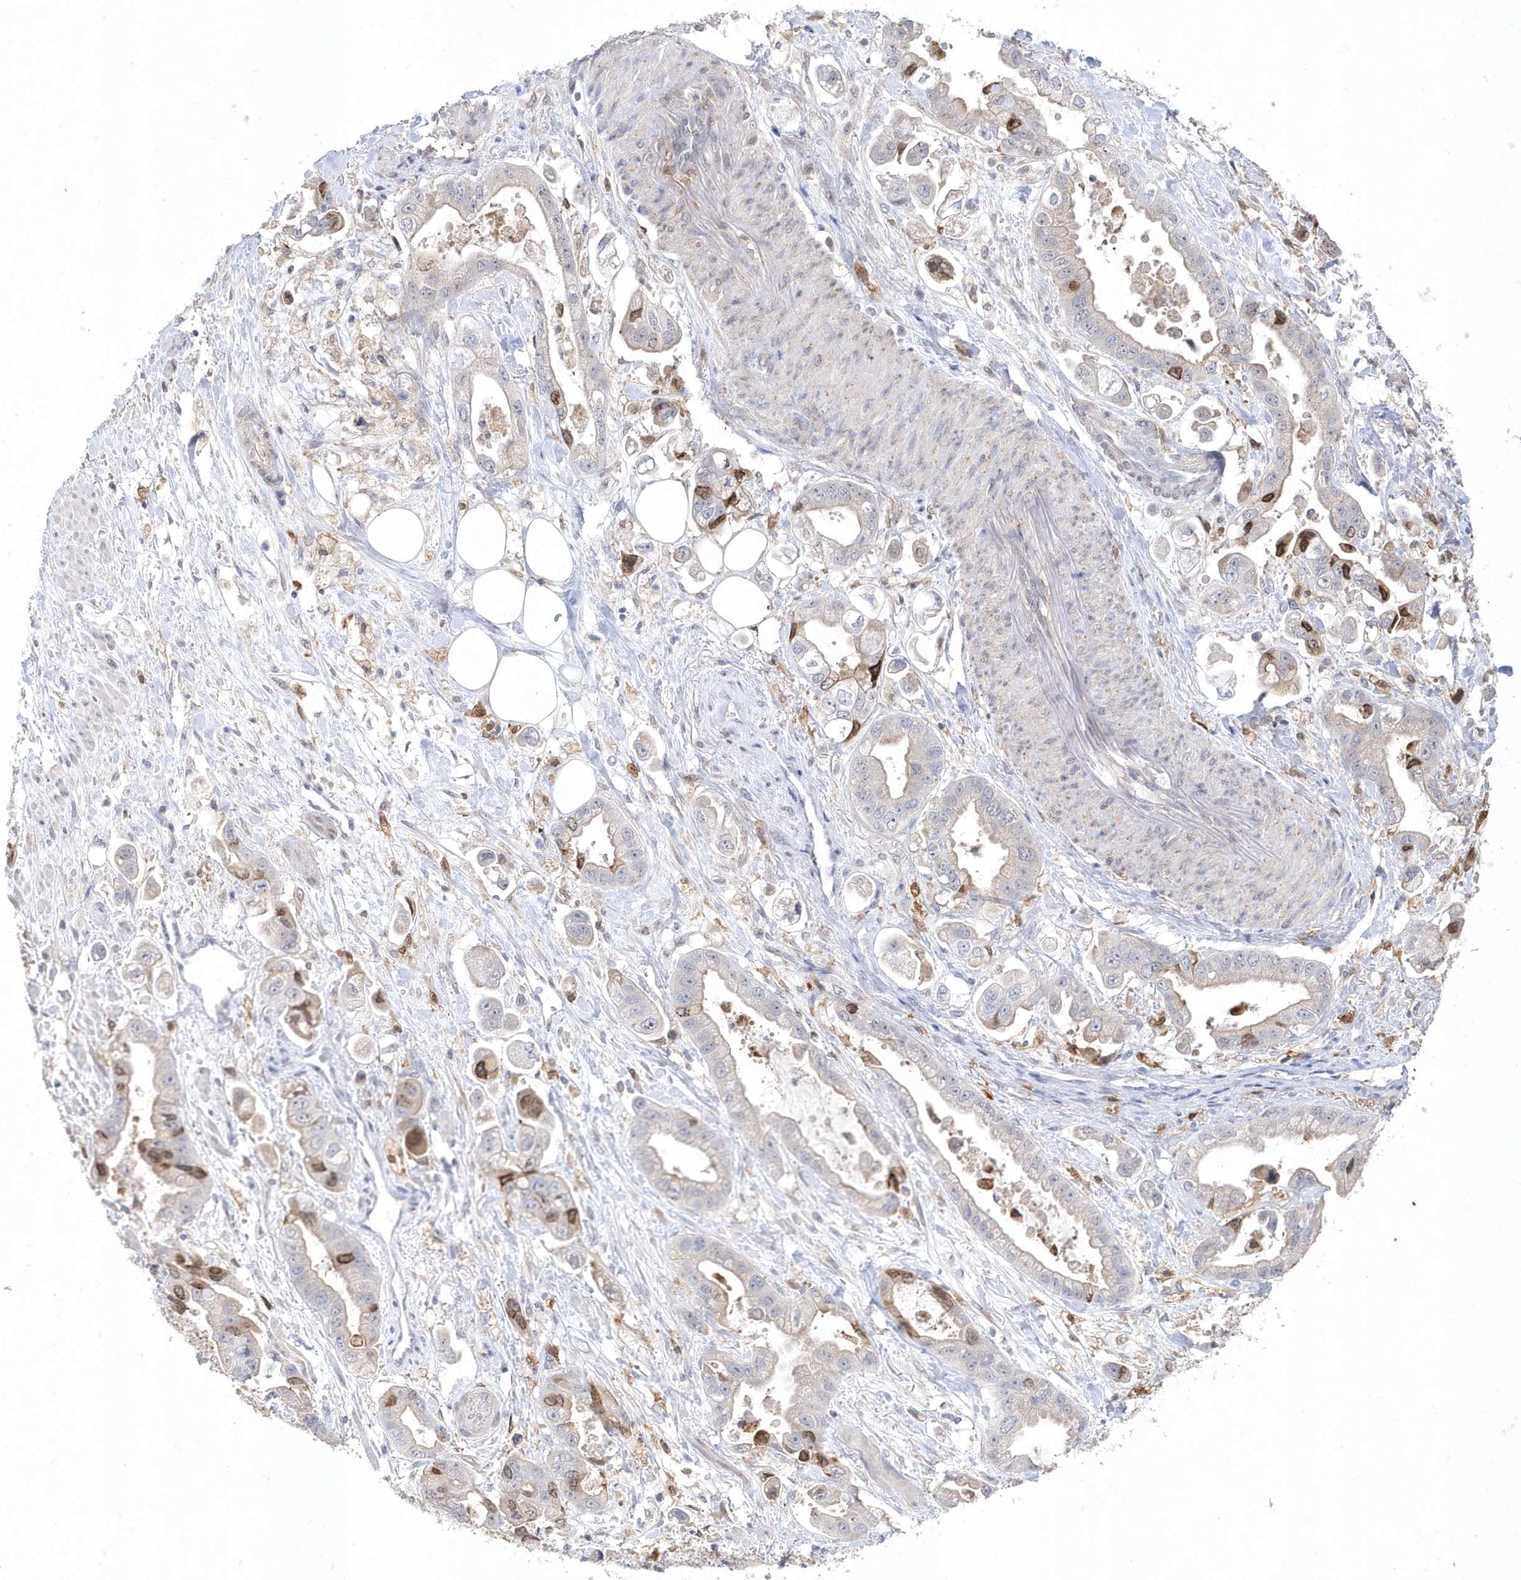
{"staining": {"intensity": "moderate", "quantity": "<25%", "location": "nuclear"}, "tissue": "stomach cancer", "cell_type": "Tumor cells", "image_type": "cancer", "snomed": [{"axis": "morphology", "description": "Adenocarcinoma, NOS"}, {"axis": "topography", "description": "Stomach"}], "caption": "The histopathology image displays staining of stomach cancer, revealing moderate nuclear protein expression (brown color) within tumor cells. (DAB (3,3'-diaminobenzidine) = brown stain, brightfield microscopy at high magnification).", "gene": "TSPEAR", "patient": {"sex": "male", "age": 62}}